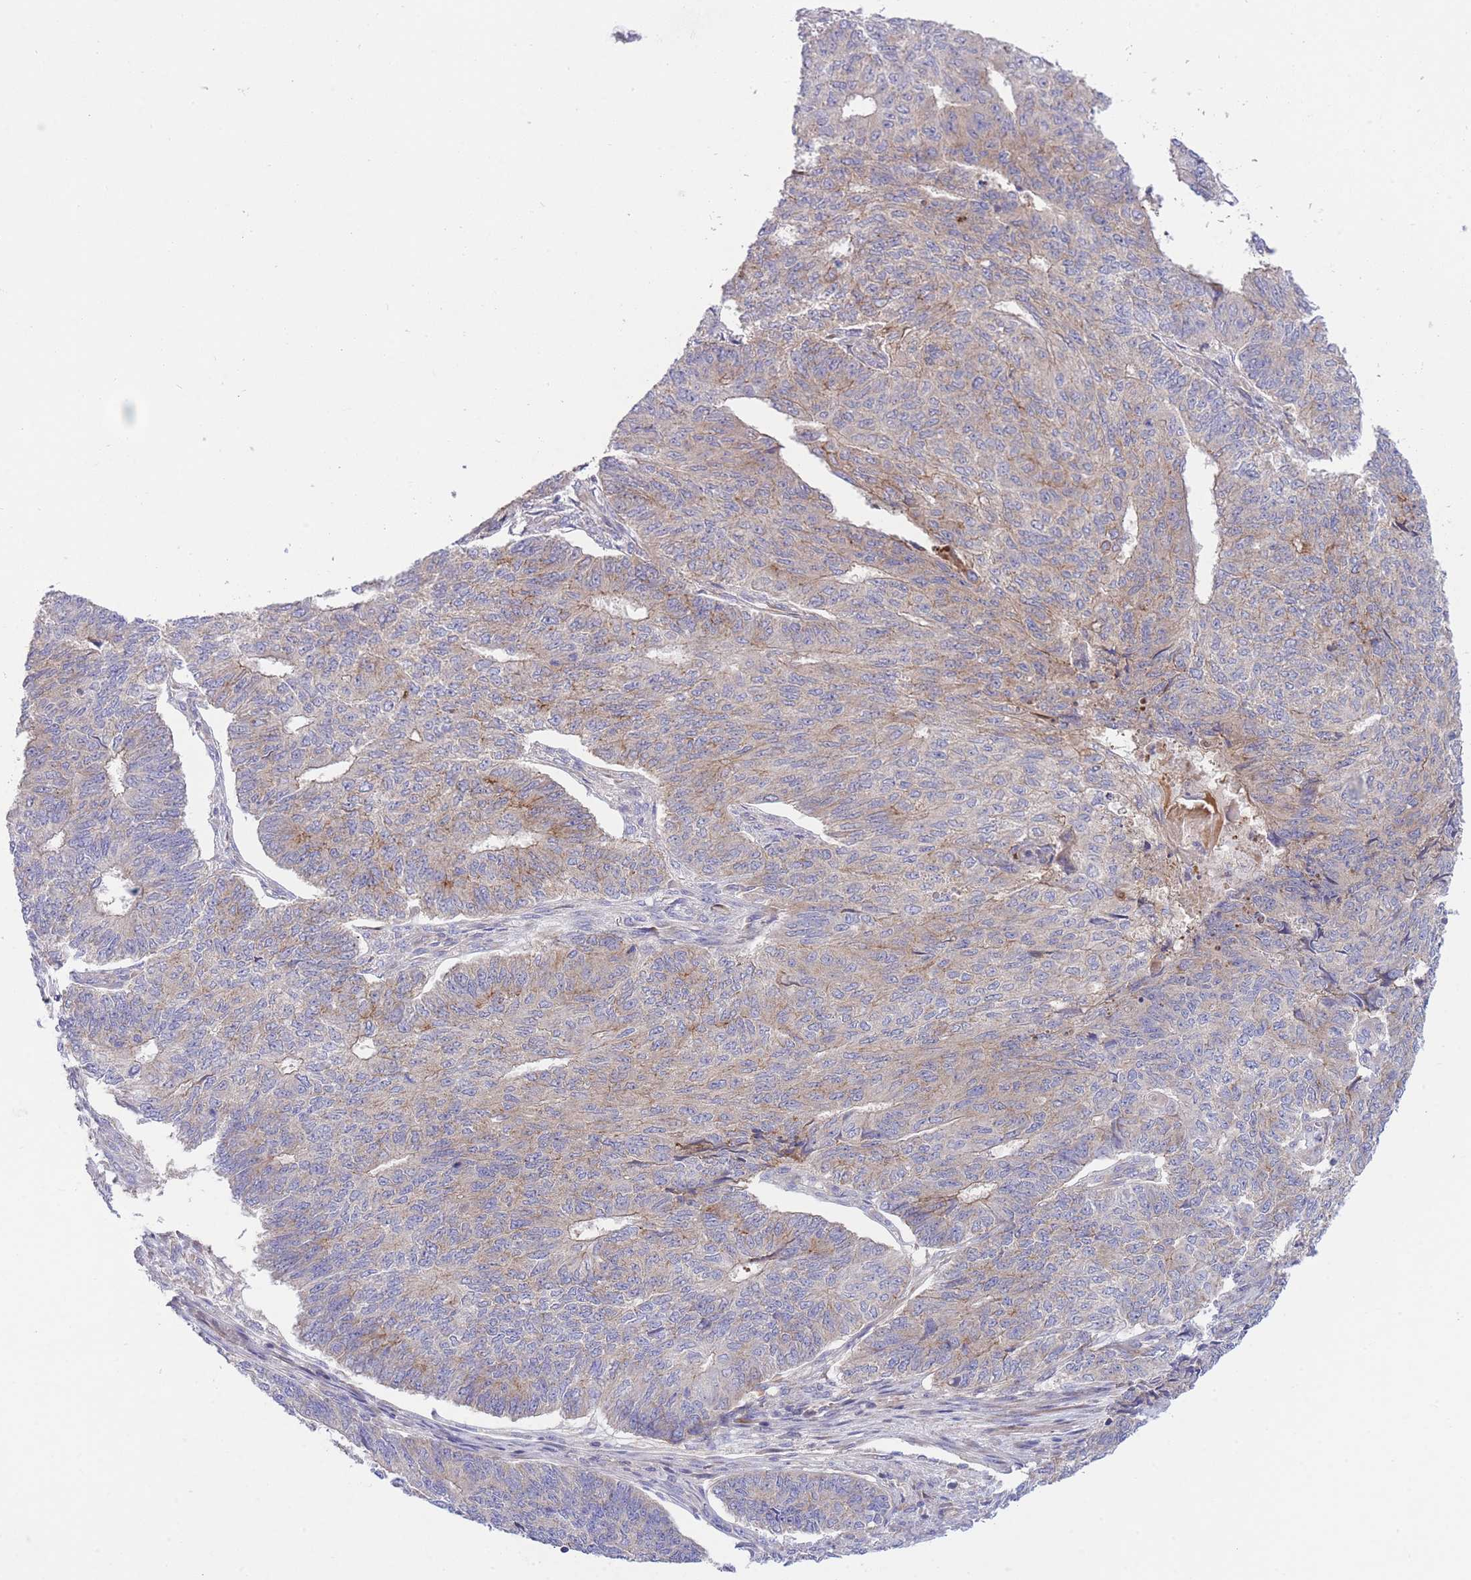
{"staining": {"intensity": "weak", "quantity": "25%-75%", "location": "cytoplasmic/membranous"}, "tissue": "endometrial cancer", "cell_type": "Tumor cells", "image_type": "cancer", "snomed": [{"axis": "morphology", "description": "Adenocarcinoma, NOS"}, {"axis": "topography", "description": "Endometrium"}], "caption": "The micrograph demonstrates a brown stain indicating the presence of a protein in the cytoplasmic/membranous of tumor cells in endometrial cancer.", "gene": "CHAC1", "patient": {"sex": "female", "age": 32}}